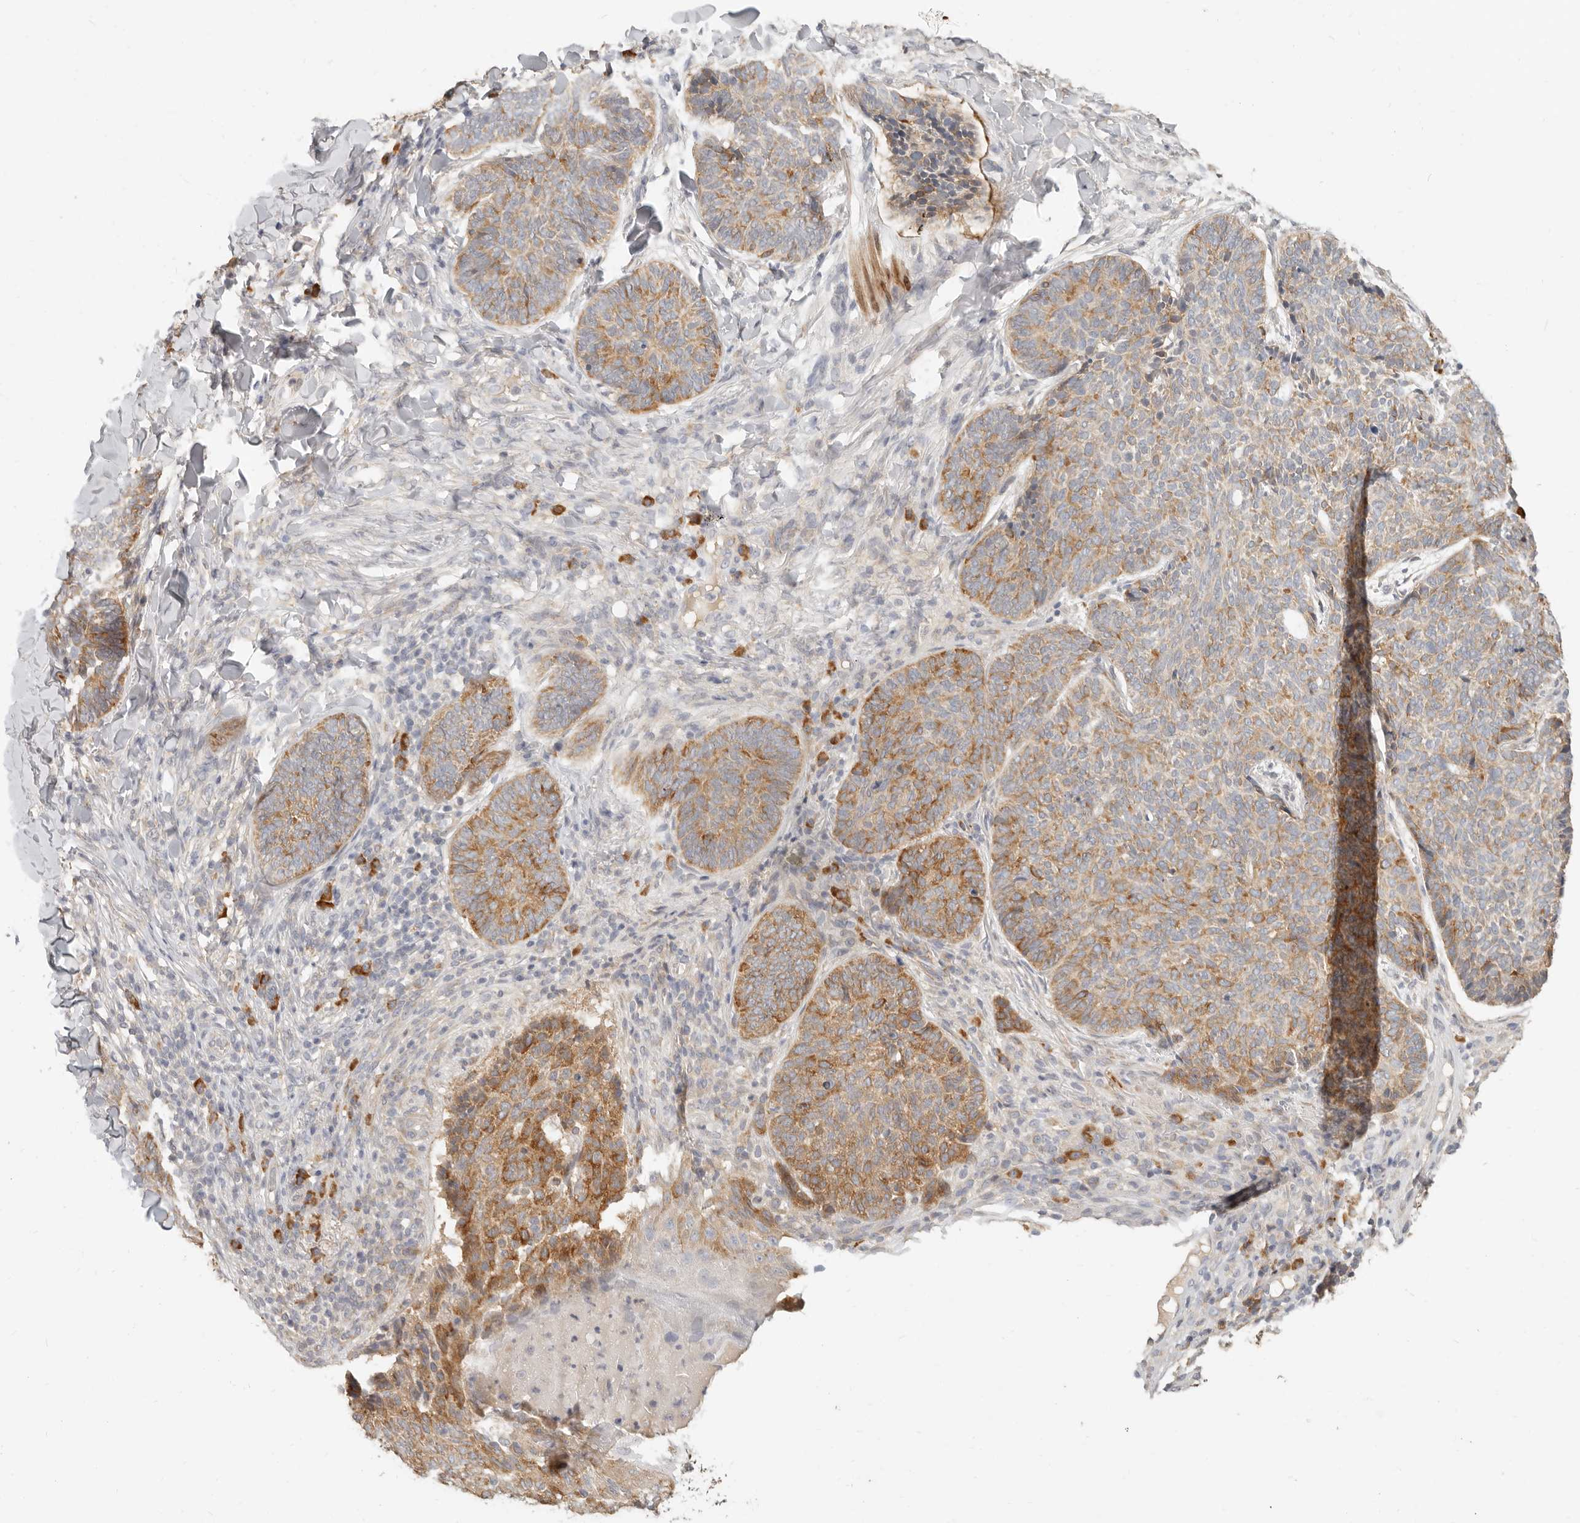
{"staining": {"intensity": "moderate", "quantity": ">75%", "location": "cytoplasmic/membranous"}, "tissue": "skin cancer", "cell_type": "Tumor cells", "image_type": "cancer", "snomed": [{"axis": "morphology", "description": "Normal tissue, NOS"}, {"axis": "morphology", "description": "Basal cell carcinoma"}, {"axis": "topography", "description": "Skin"}], "caption": "Skin cancer stained for a protein reveals moderate cytoplasmic/membranous positivity in tumor cells.", "gene": "PABPC4", "patient": {"sex": "male", "age": 50}}